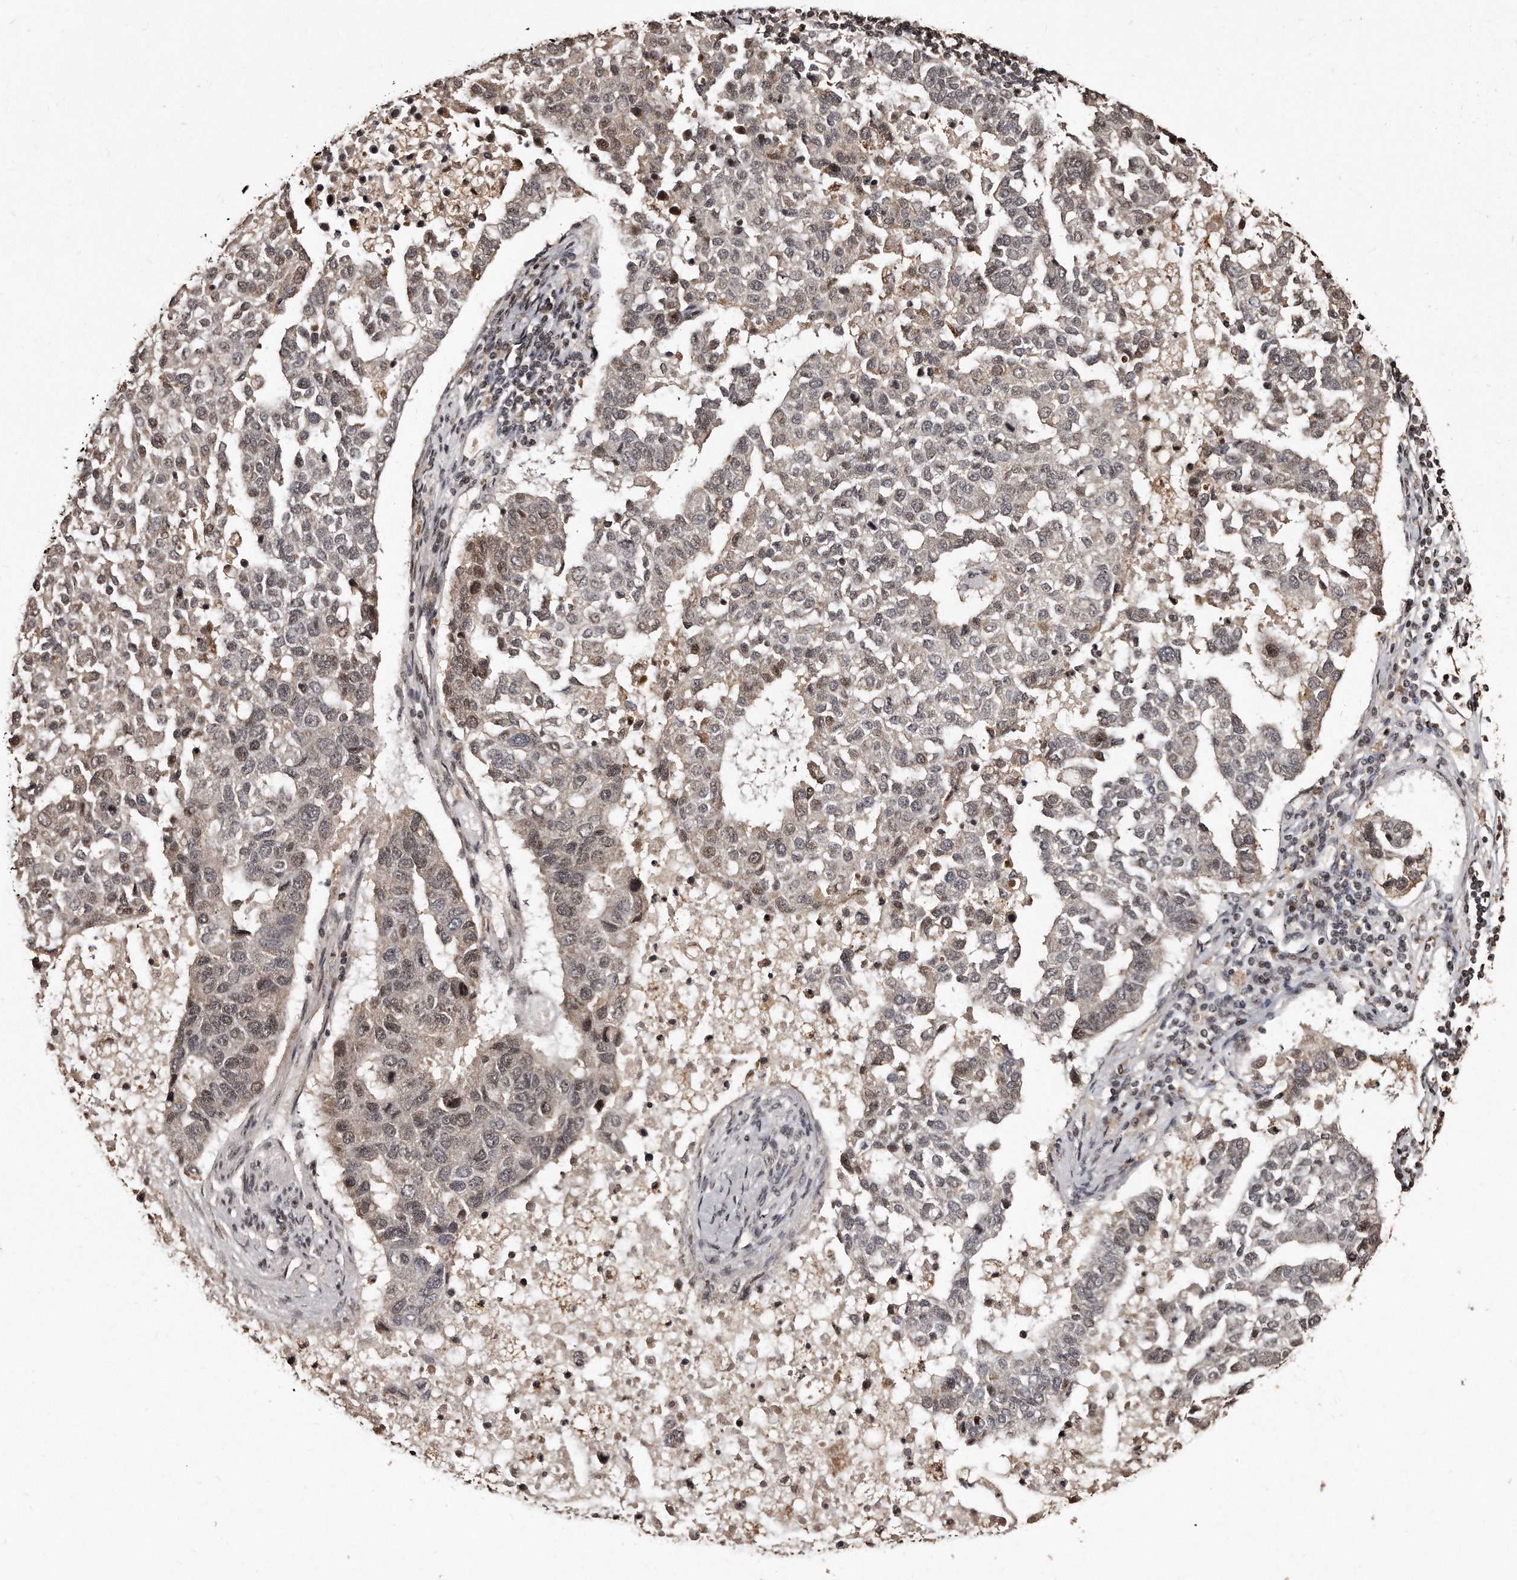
{"staining": {"intensity": "weak", "quantity": "25%-75%", "location": "cytoplasmic/membranous,nuclear"}, "tissue": "pancreatic cancer", "cell_type": "Tumor cells", "image_type": "cancer", "snomed": [{"axis": "morphology", "description": "Adenocarcinoma, NOS"}, {"axis": "topography", "description": "Pancreas"}], "caption": "Immunohistochemical staining of human pancreatic cancer demonstrates low levels of weak cytoplasmic/membranous and nuclear staining in approximately 25%-75% of tumor cells. Nuclei are stained in blue.", "gene": "TSHR", "patient": {"sex": "female", "age": 61}}